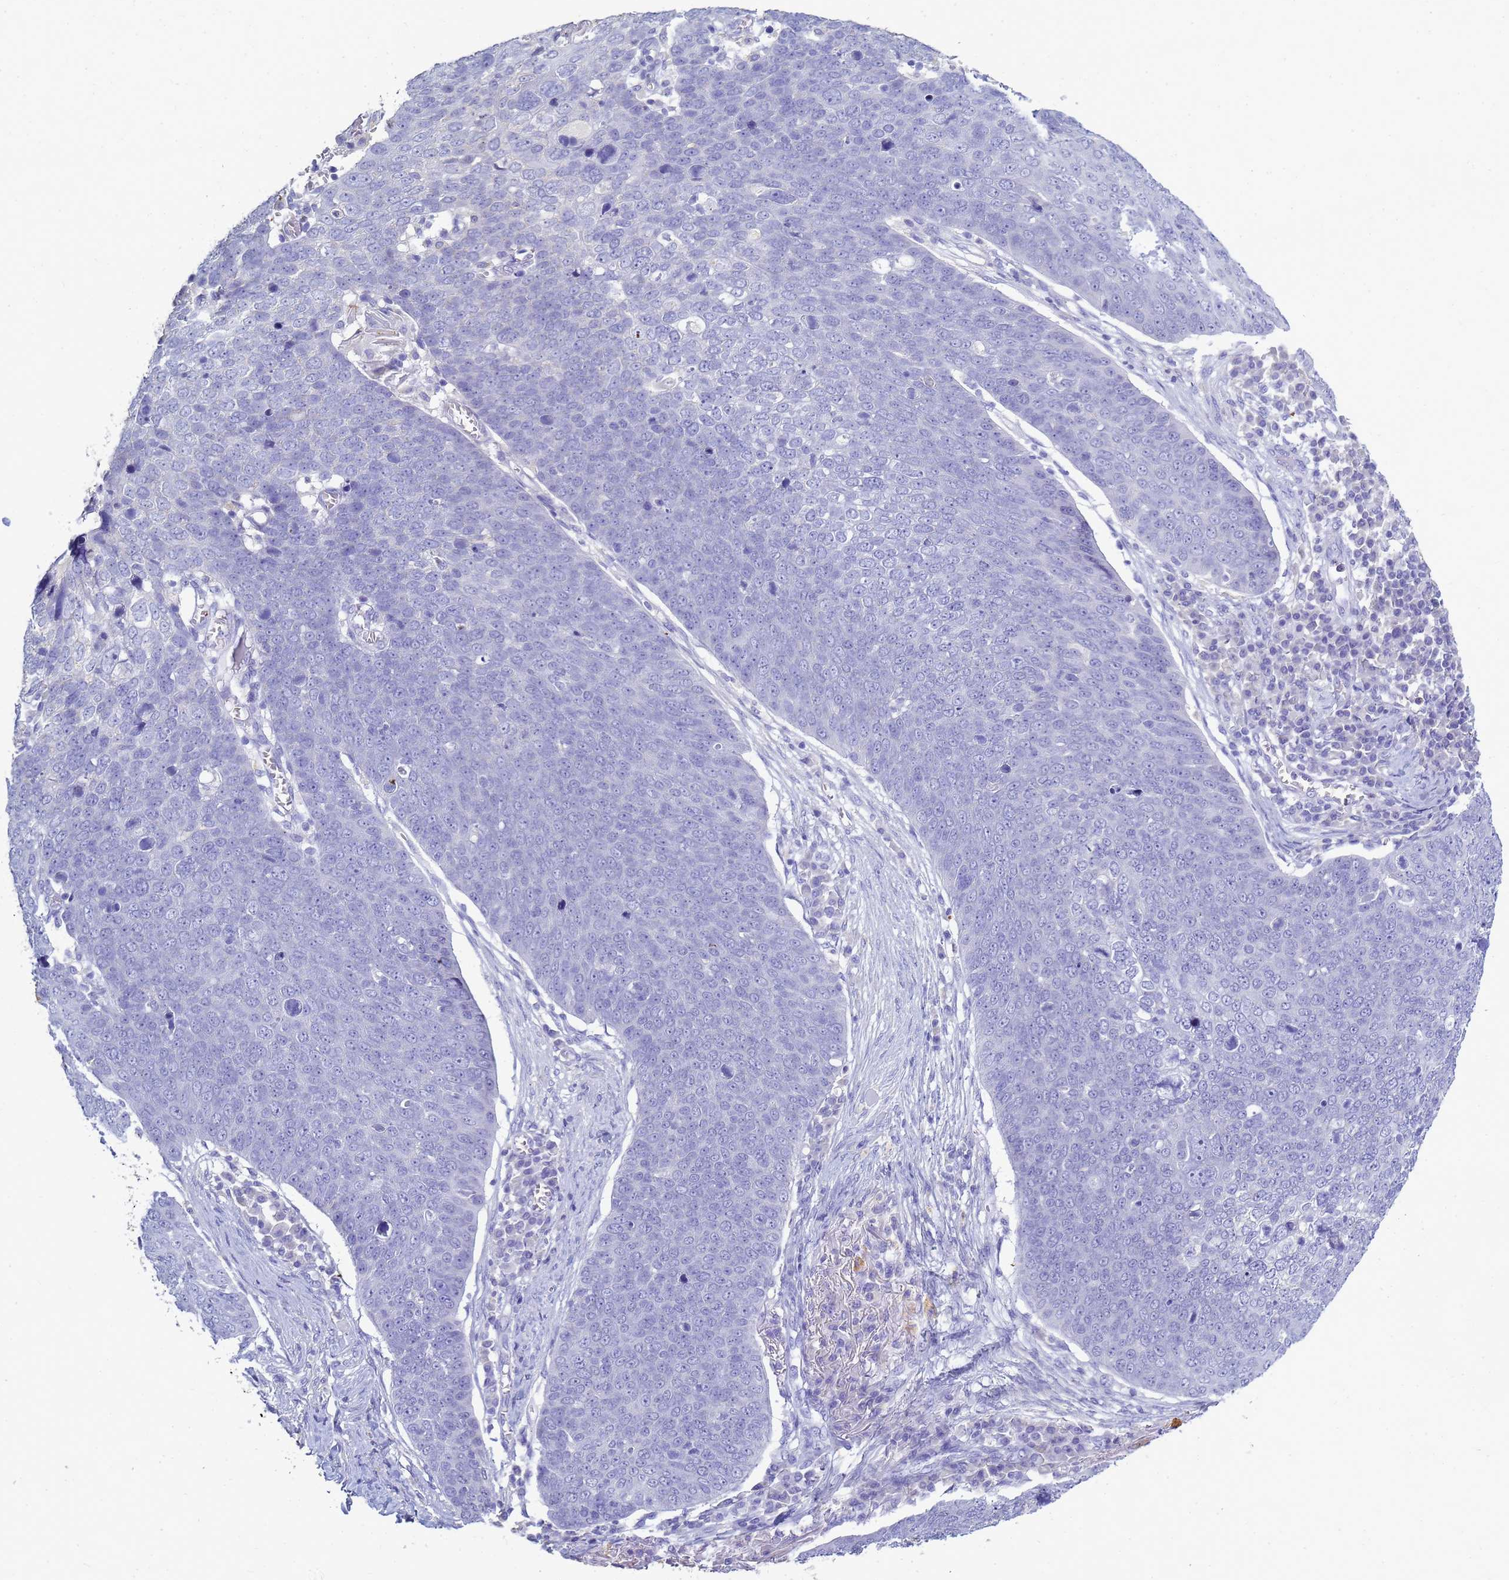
{"staining": {"intensity": "negative", "quantity": "none", "location": "none"}, "tissue": "skin cancer", "cell_type": "Tumor cells", "image_type": "cancer", "snomed": [{"axis": "morphology", "description": "Squamous cell carcinoma, NOS"}, {"axis": "topography", "description": "Skin"}], "caption": "High magnification brightfield microscopy of skin squamous cell carcinoma stained with DAB (brown) and counterstained with hematoxylin (blue): tumor cells show no significant expression.", "gene": "B3GNT8", "patient": {"sex": "male", "age": 71}}